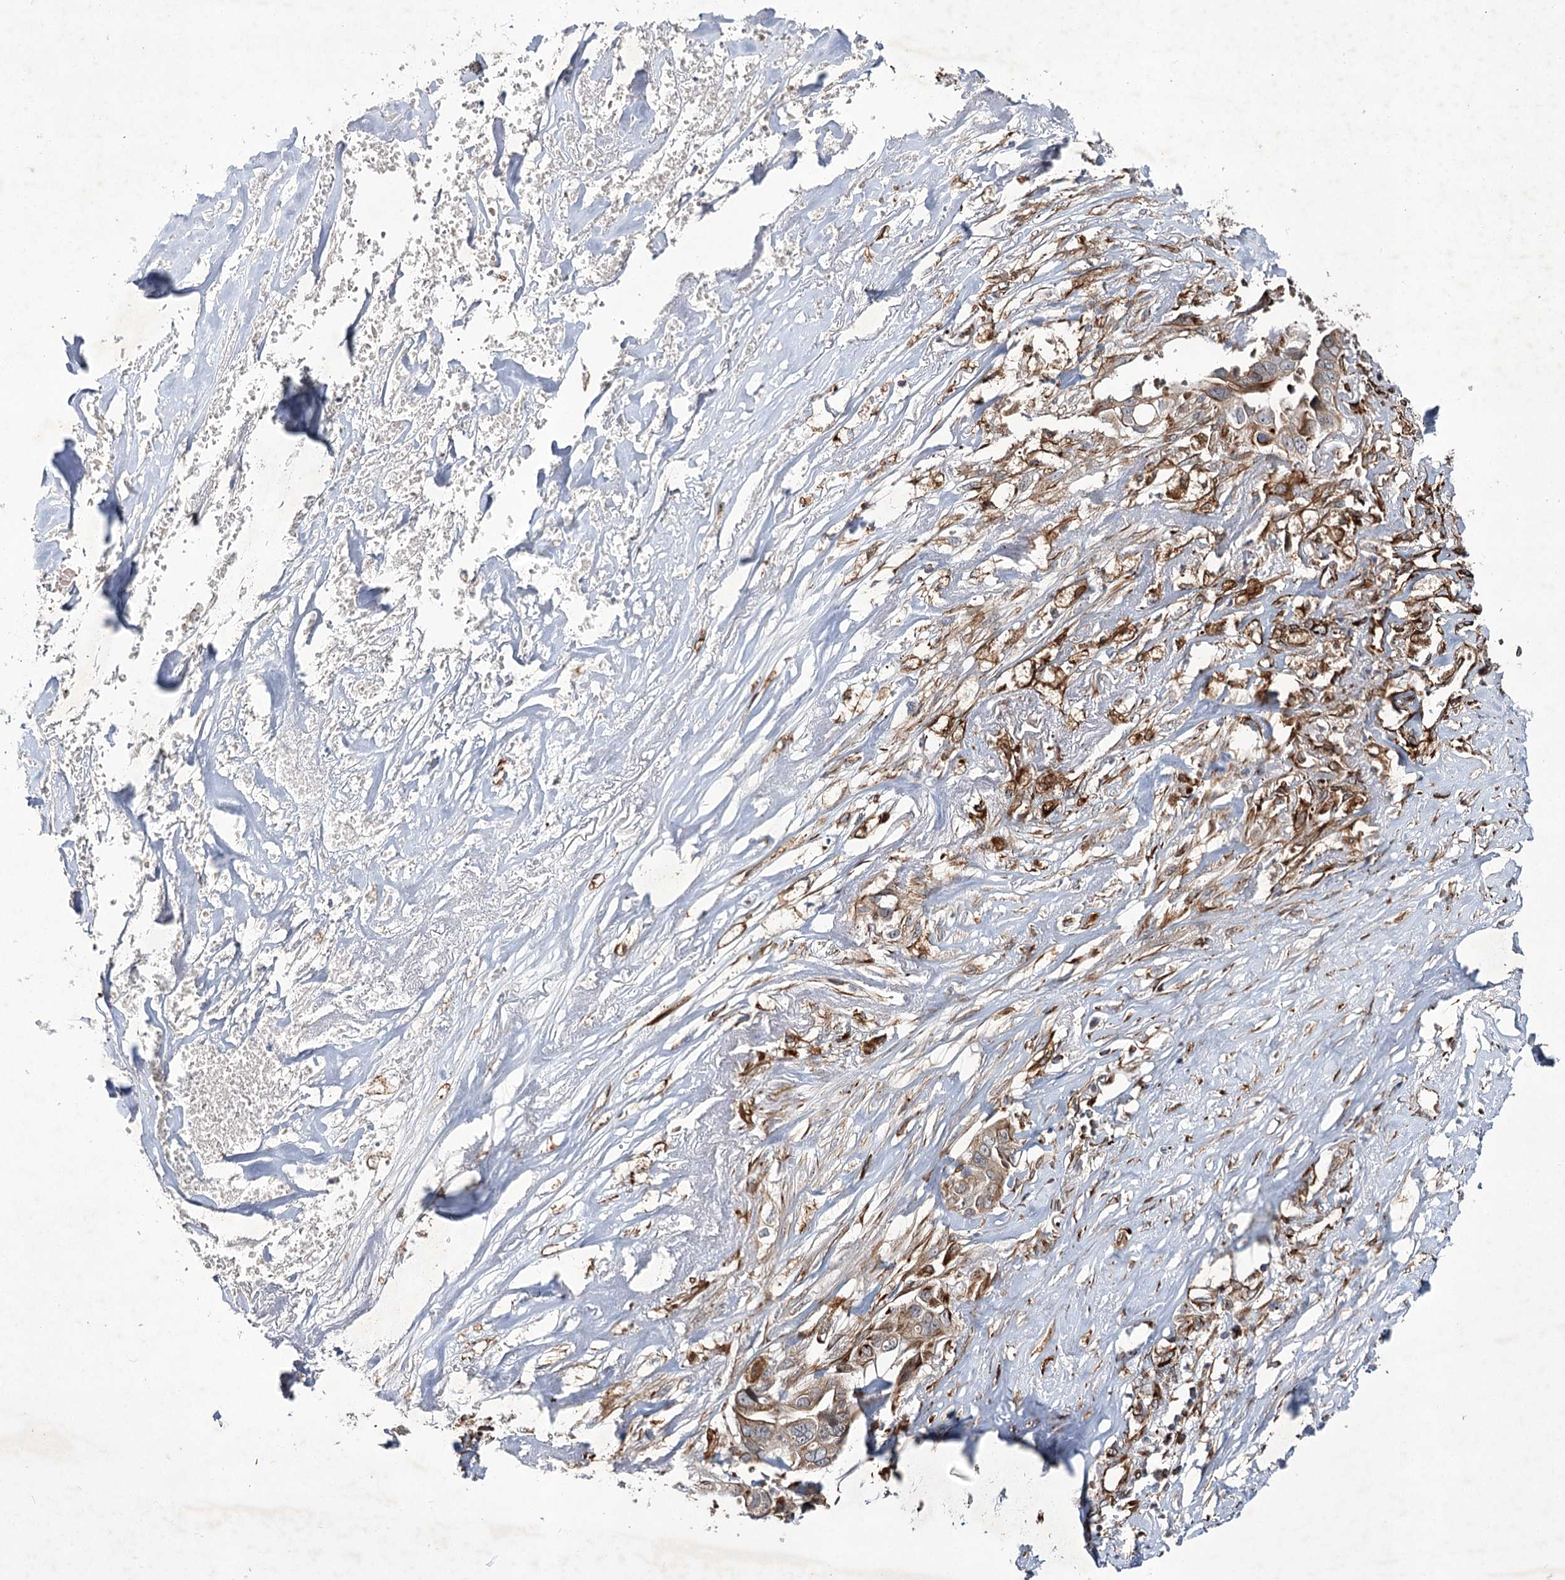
{"staining": {"intensity": "weak", "quantity": ">75%", "location": "cytoplasmic/membranous"}, "tissue": "liver cancer", "cell_type": "Tumor cells", "image_type": "cancer", "snomed": [{"axis": "morphology", "description": "Cholangiocarcinoma"}, {"axis": "topography", "description": "Liver"}], "caption": "IHC (DAB (3,3'-diaminobenzidine)) staining of liver cancer shows weak cytoplasmic/membranous protein staining in approximately >75% of tumor cells. The protein is shown in brown color, while the nuclei are stained blue.", "gene": "DPEP2", "patient": {"sex": "female", "age": 79}}